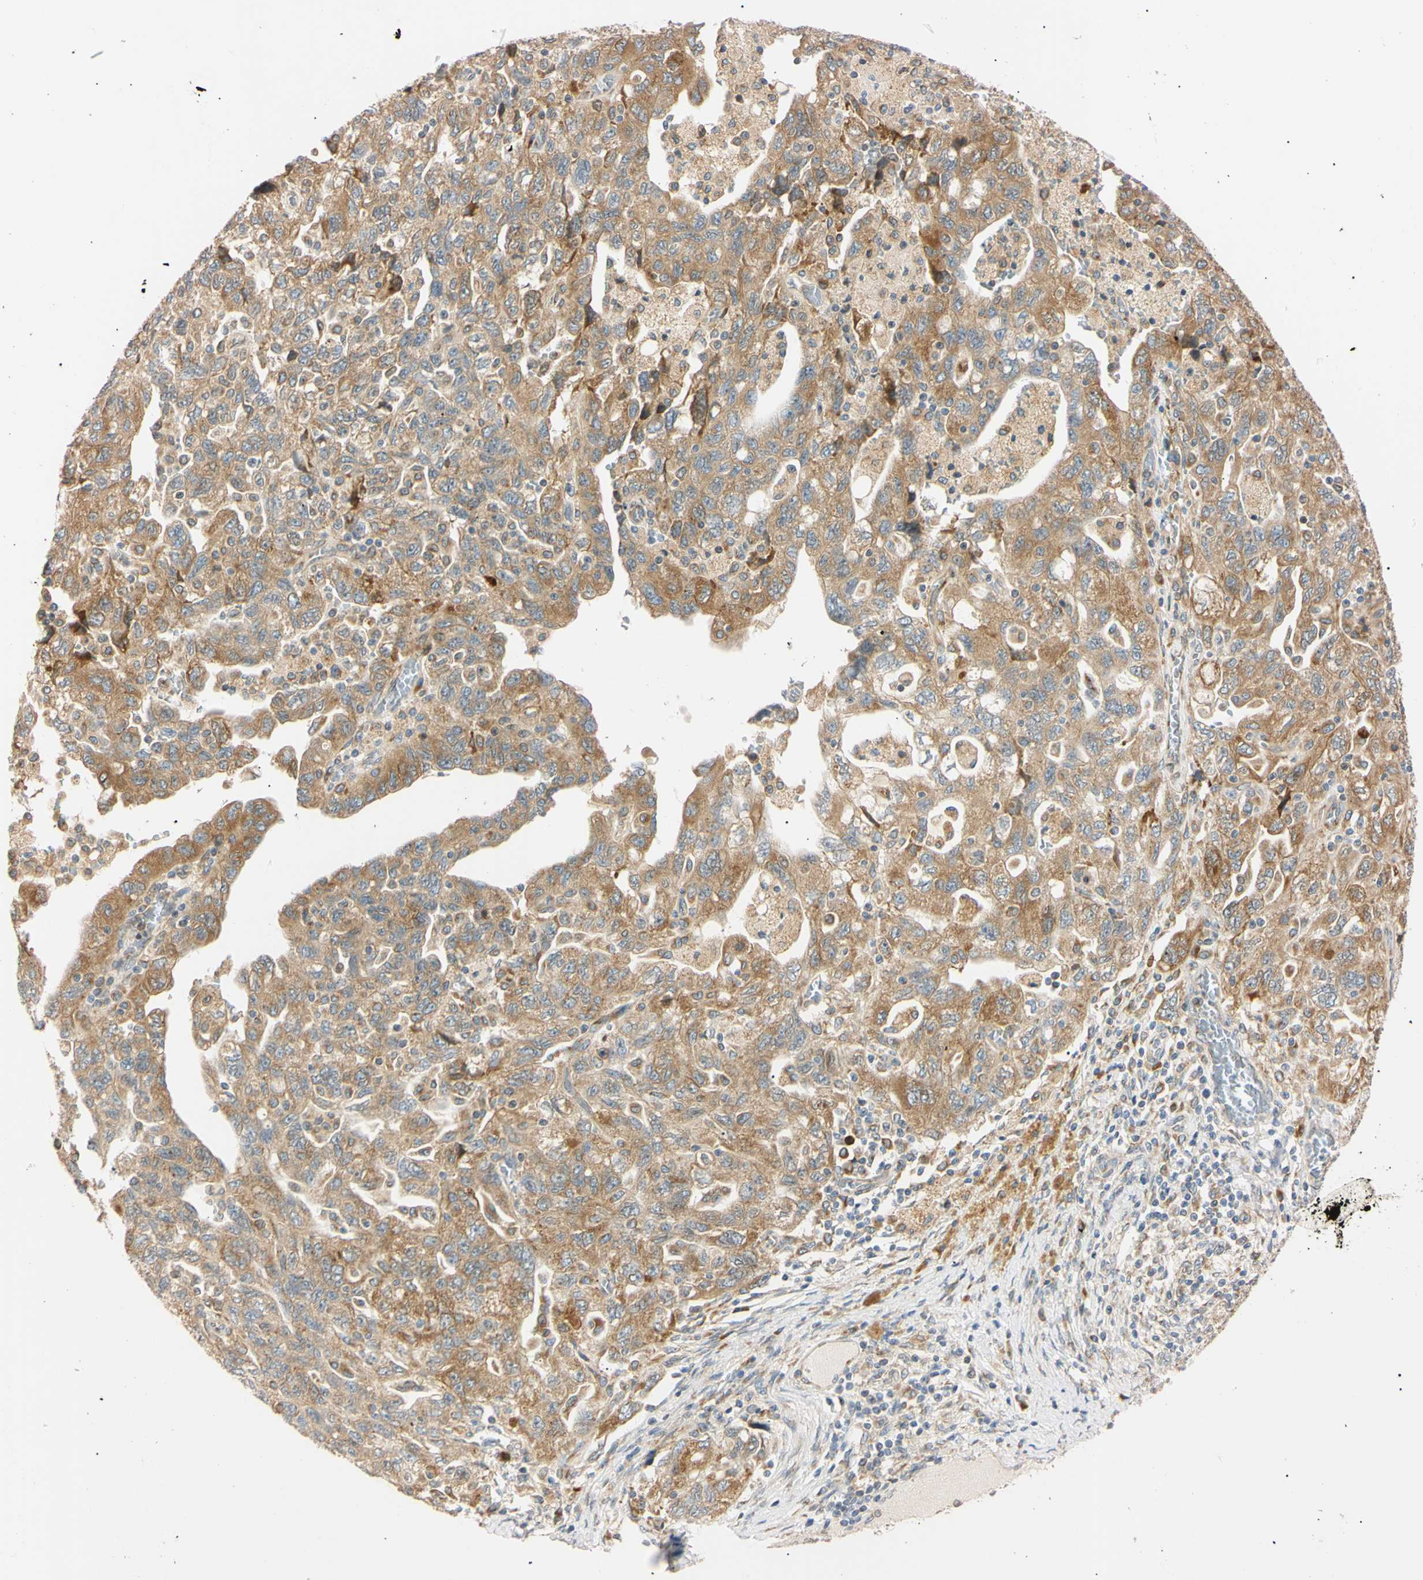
{"staining": {"intensity": "moderate", "quantity": ">75%", "location": "cytoplasmic/membranous"}, "tissue": "ovarian cancer", "cell_type": "Tumor cells", "image_type": "cancer", "snomed": [{"axis": "morphology", "description": "Carcinoma, NOS"}, {"axis": "morphology", "description": "Cystadenocarcinoma, serous, NOS"}, {"axis": "topography", "description": "Ovary"}], "caption": "An image showing moderate cytoplasmic/membranous expression in about >75% of tumor cells in ovarian carcinoma, as visualized by brown immunohistochemical staining.", "gene": "IER3IP1", "patient": {"sex": "female", "age": 69}}